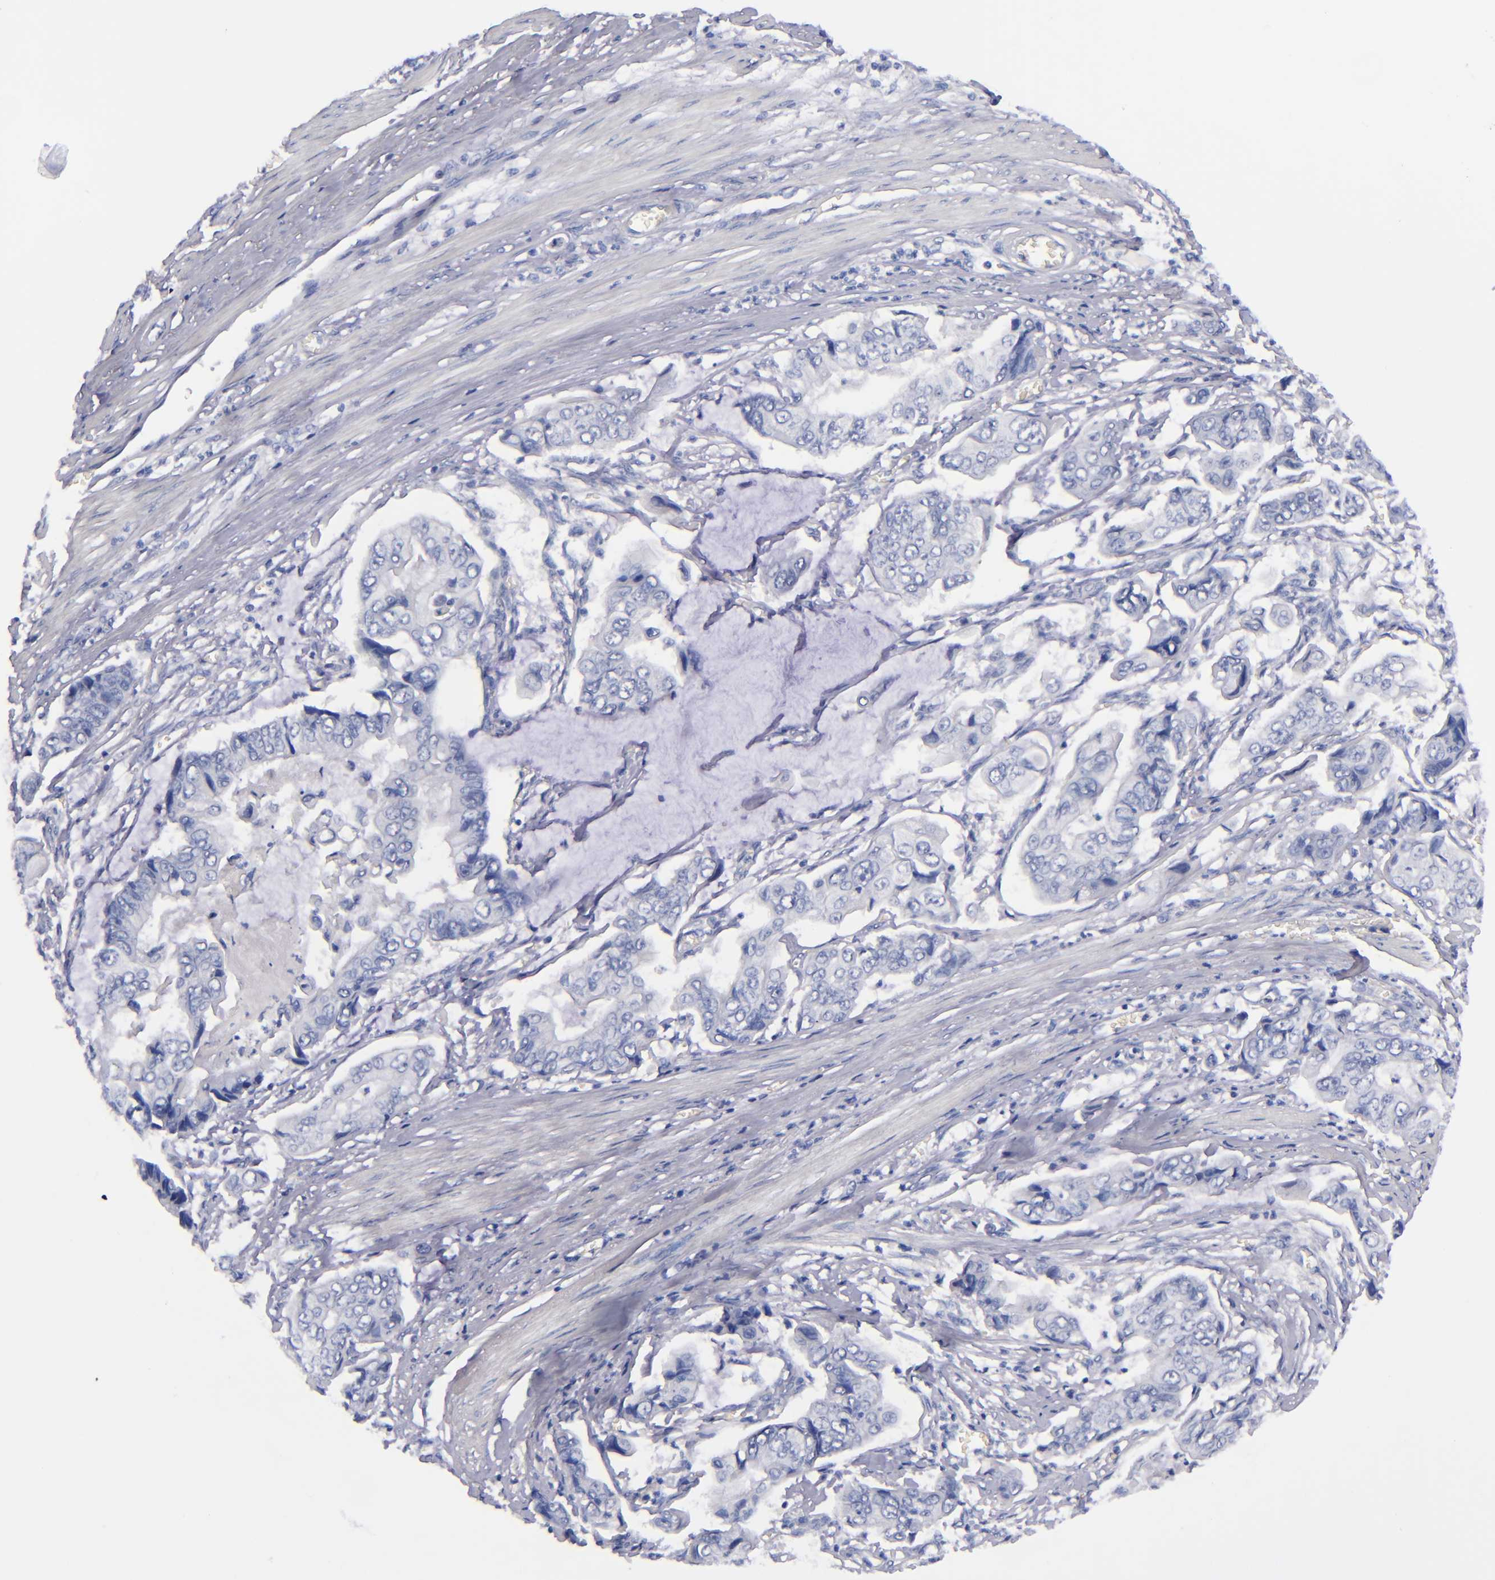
{"staining": {"intensity": "negative", "quantity": "none", "location": "none"}, "tissue": "stomach cancer", "cell_type": "Tumor cells", "image_type": "cancer", "snomed": [{"axis": "morphology", "description": "Adenocarcinoma, NOS"}, {"axis": "topography", "description": "Stomach, upper"}], "caption": "Human stomach cancer stained for a protein using IHC exhibits no positivity in tumor cells.", "gene": "MCM7", "patient": {"sex": "male", "age": 80}}